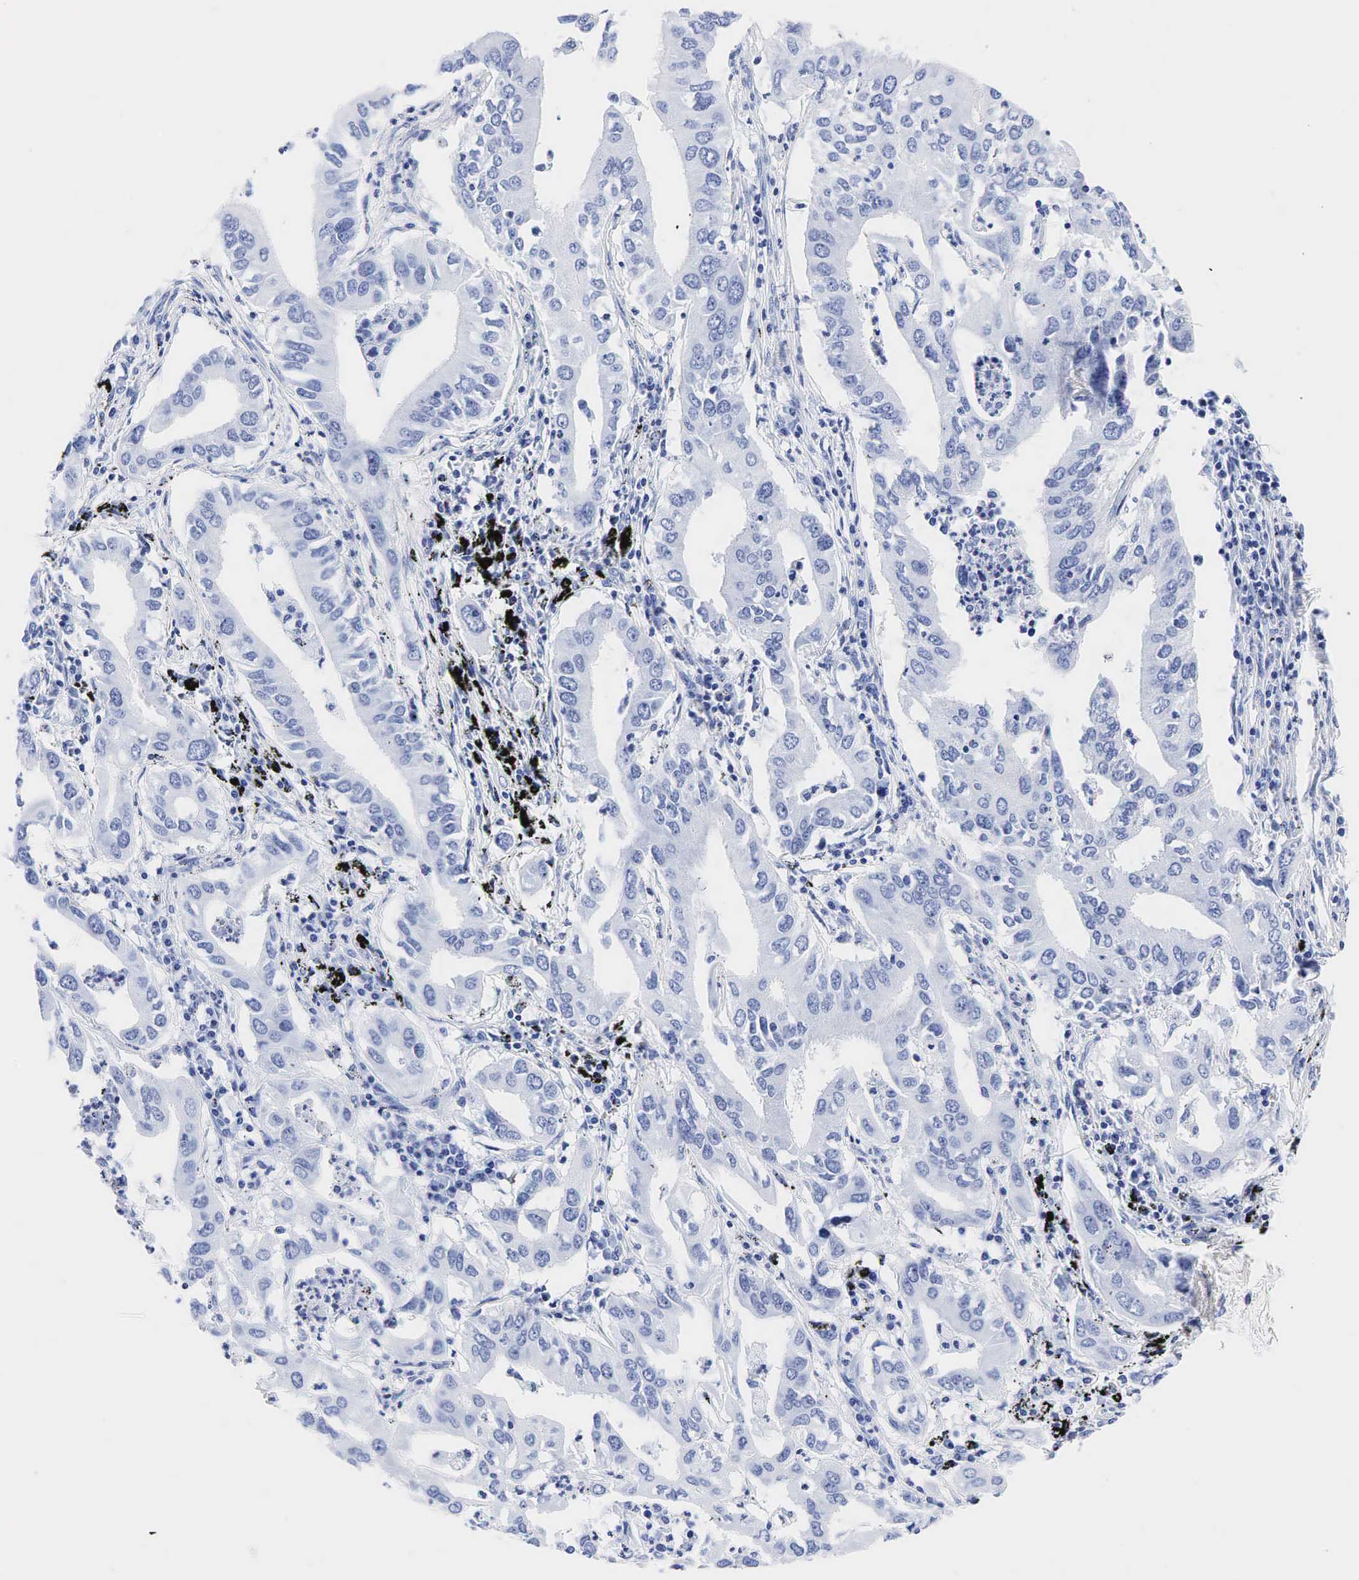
{"staining": {"intensity": "negative", "quantity": "none", "location": "none"}, "tissue": "lung cancer", "cell_type": "Tumor cells", "image_type": "cancer", "snomed": [{"axis": "morphology", "description": "Adenocarcinoma, NOS"}, {"axis": "topography", "description": "Lung"}], "caption": "Image shows no protein positivity in tumor cells of lung adenocarcinoma tissue.", "gene": "TG", "patient": {"sex": "male", "age": 48}}